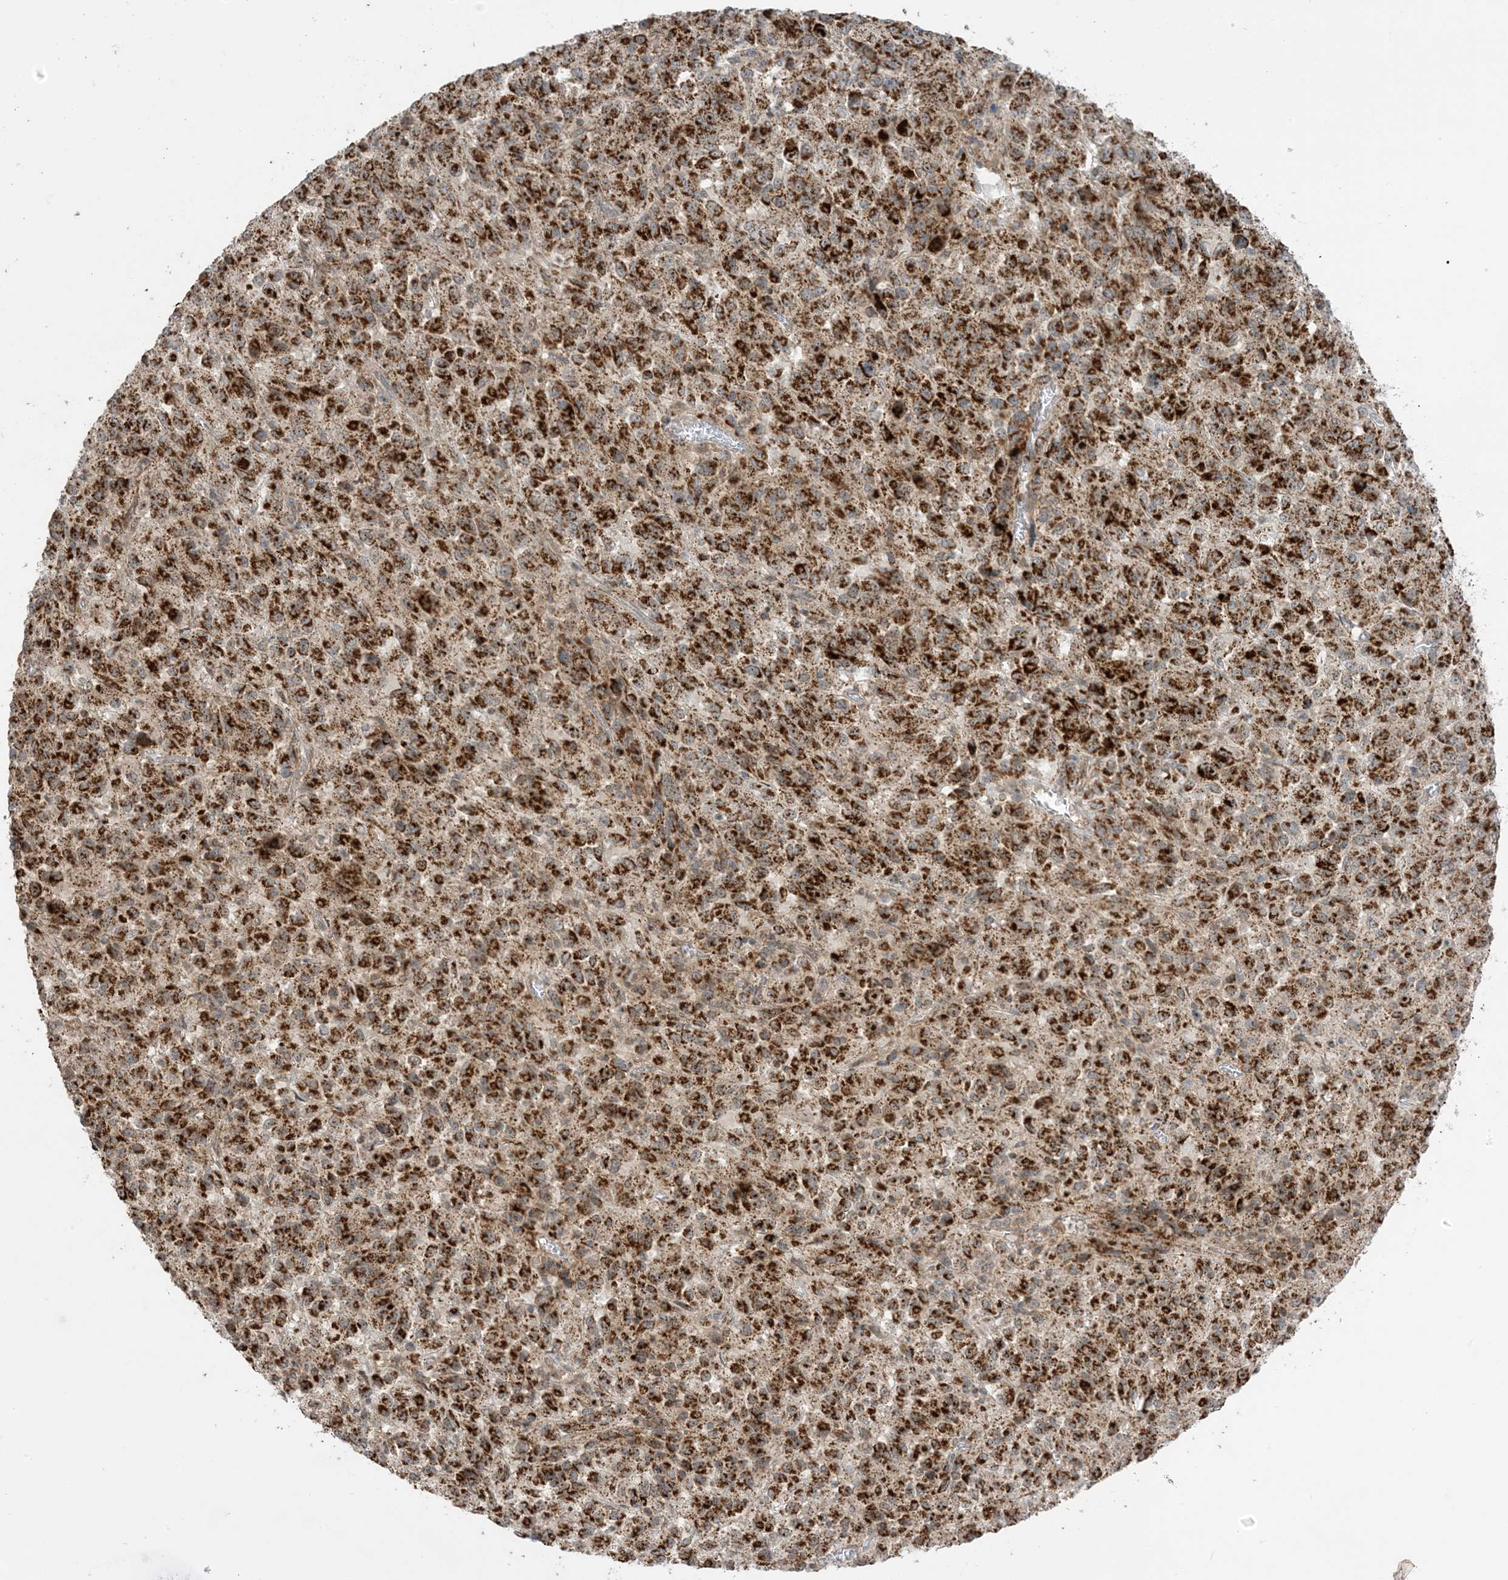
{"staining": {"intensity": "strong", "quantity": ">75%", "location": "cytoplasmic/membranous"}, "tissue": "melanoma", "cell_type": "Tumor cells", "image_type": "cancer", "snomed": [{"axis": "morphology", "description": "Malignant melanoma, Metastatic site"}, {"axis": "topography", "description": "Lung"}], "caption": "The micrograph reveals a brown stain indicating the presence of a protein in the cytoplasmic/membranous of tumor cells in melanoma.", "gene": "PHLDB2", "patient": {"sex": "male", "age": 64}}